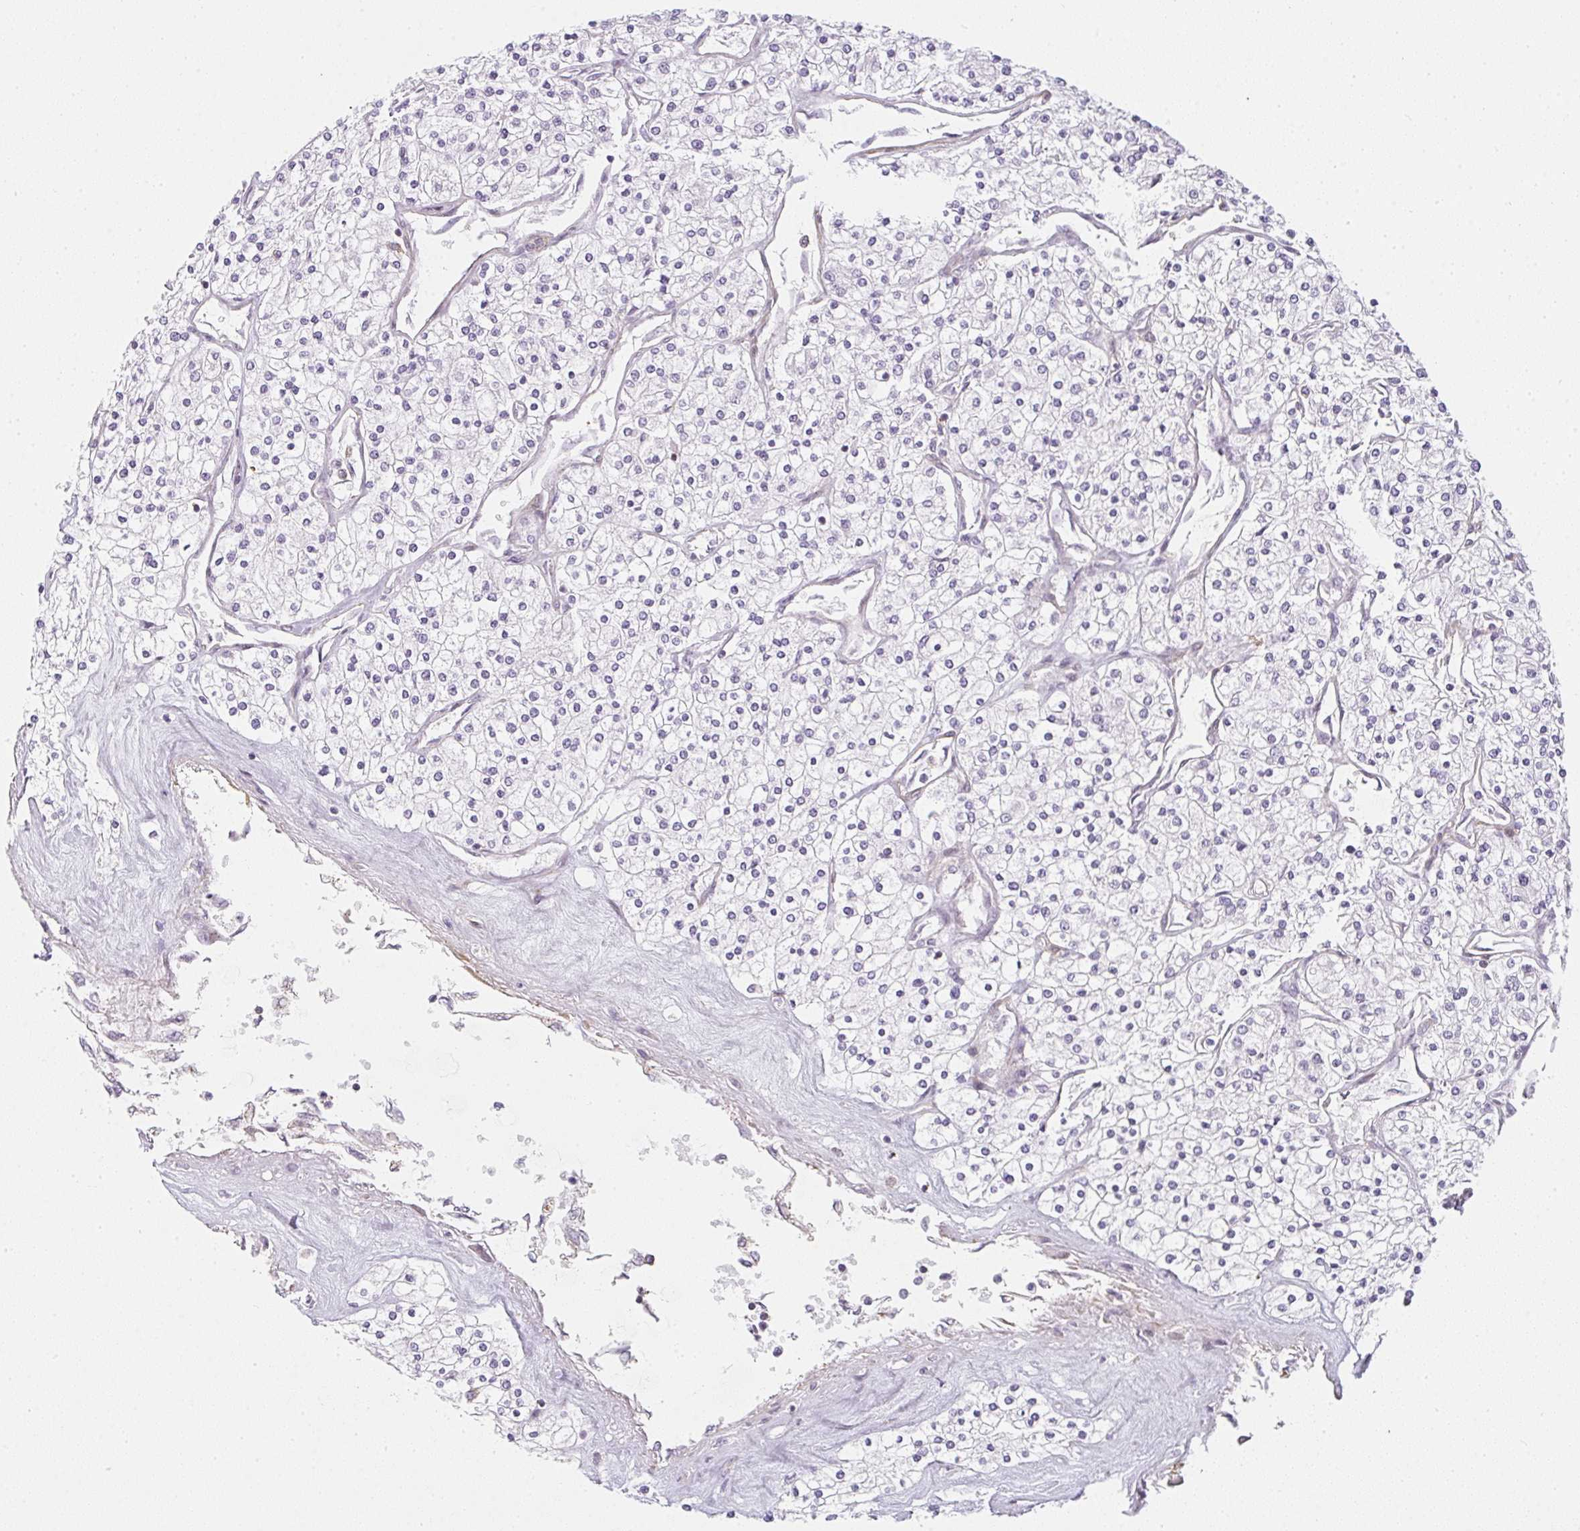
{"staining": {"intensity": "negative", "quantity": "none", "location": "none"}, "tissue": "renal cancer", "cell_type": "Tumor cells", "image_type": "cancer", "snomed": [{"axis": "morphology", "description": "Adenocarcinoma, NOS"}, {"axis": "topography", "description": "Kidney"}], "caption": "The photomicrograph displays no staining of tumor cells in renal cancer (adenocarcinoma).", "gene": "SULF1", "patient": {"sex": "male", "age": 80}}